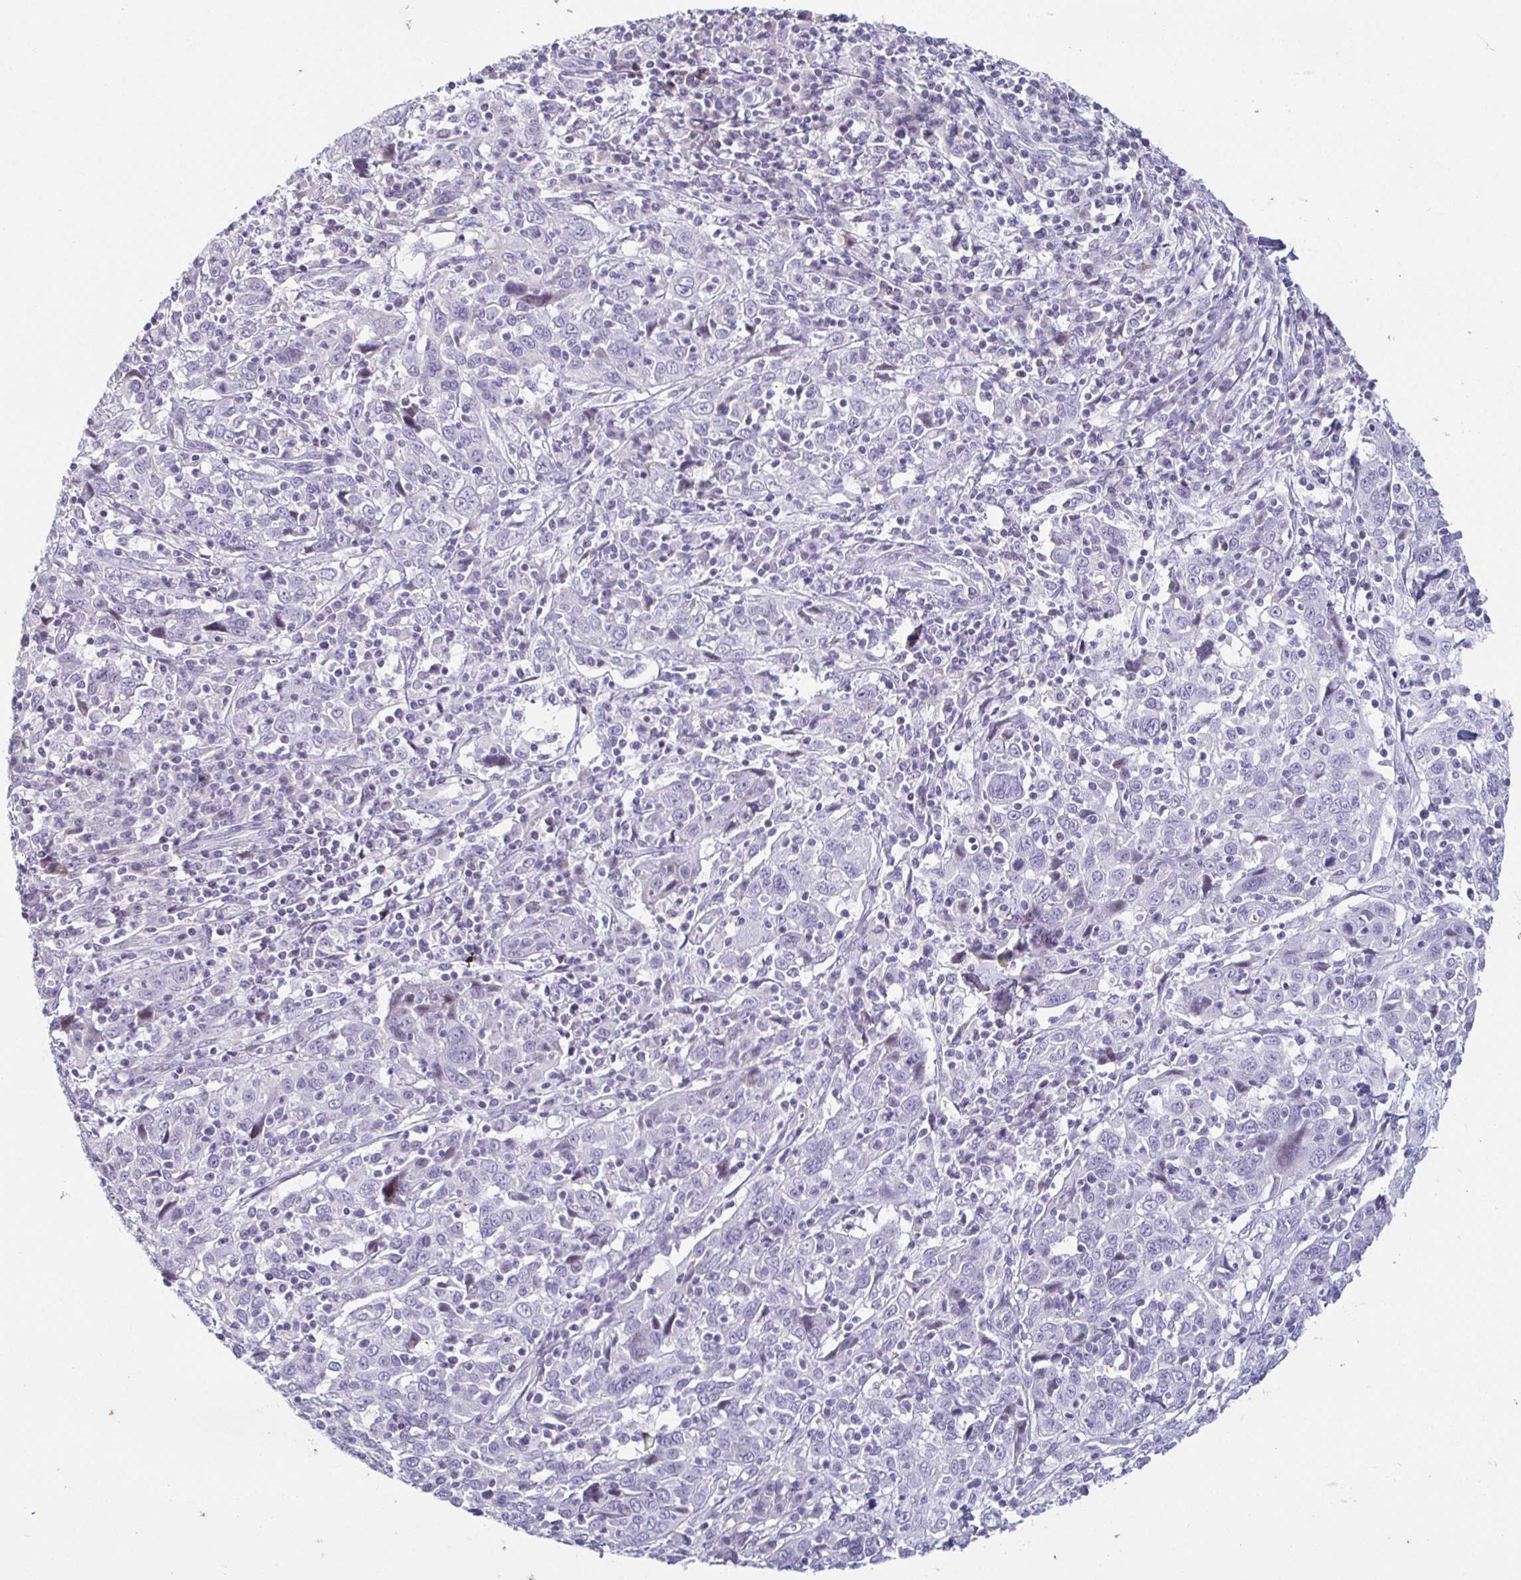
{"staining": {"intensity": "negative", "quantity": "none", "location": "none"}, "tissue": "cervical cancer", "cell_type": "Tumor cells", "image_type": "cancer", "snomed": [{"axis": "morphology", "description": "Squamous cell carcinoma, NOS"}, {"axis": "topography", "description": "Cervix"}], "caption": "A micrograph of human cervical squamous cell carcinoma is negative for staining in tumor cells. (Stains: DAB IHC with hematoxylin counter stain, Microscopy: brightfield microscopy at high magnification).", "gene": "CR2", "patient": {"sex": "female", "age": 46}}